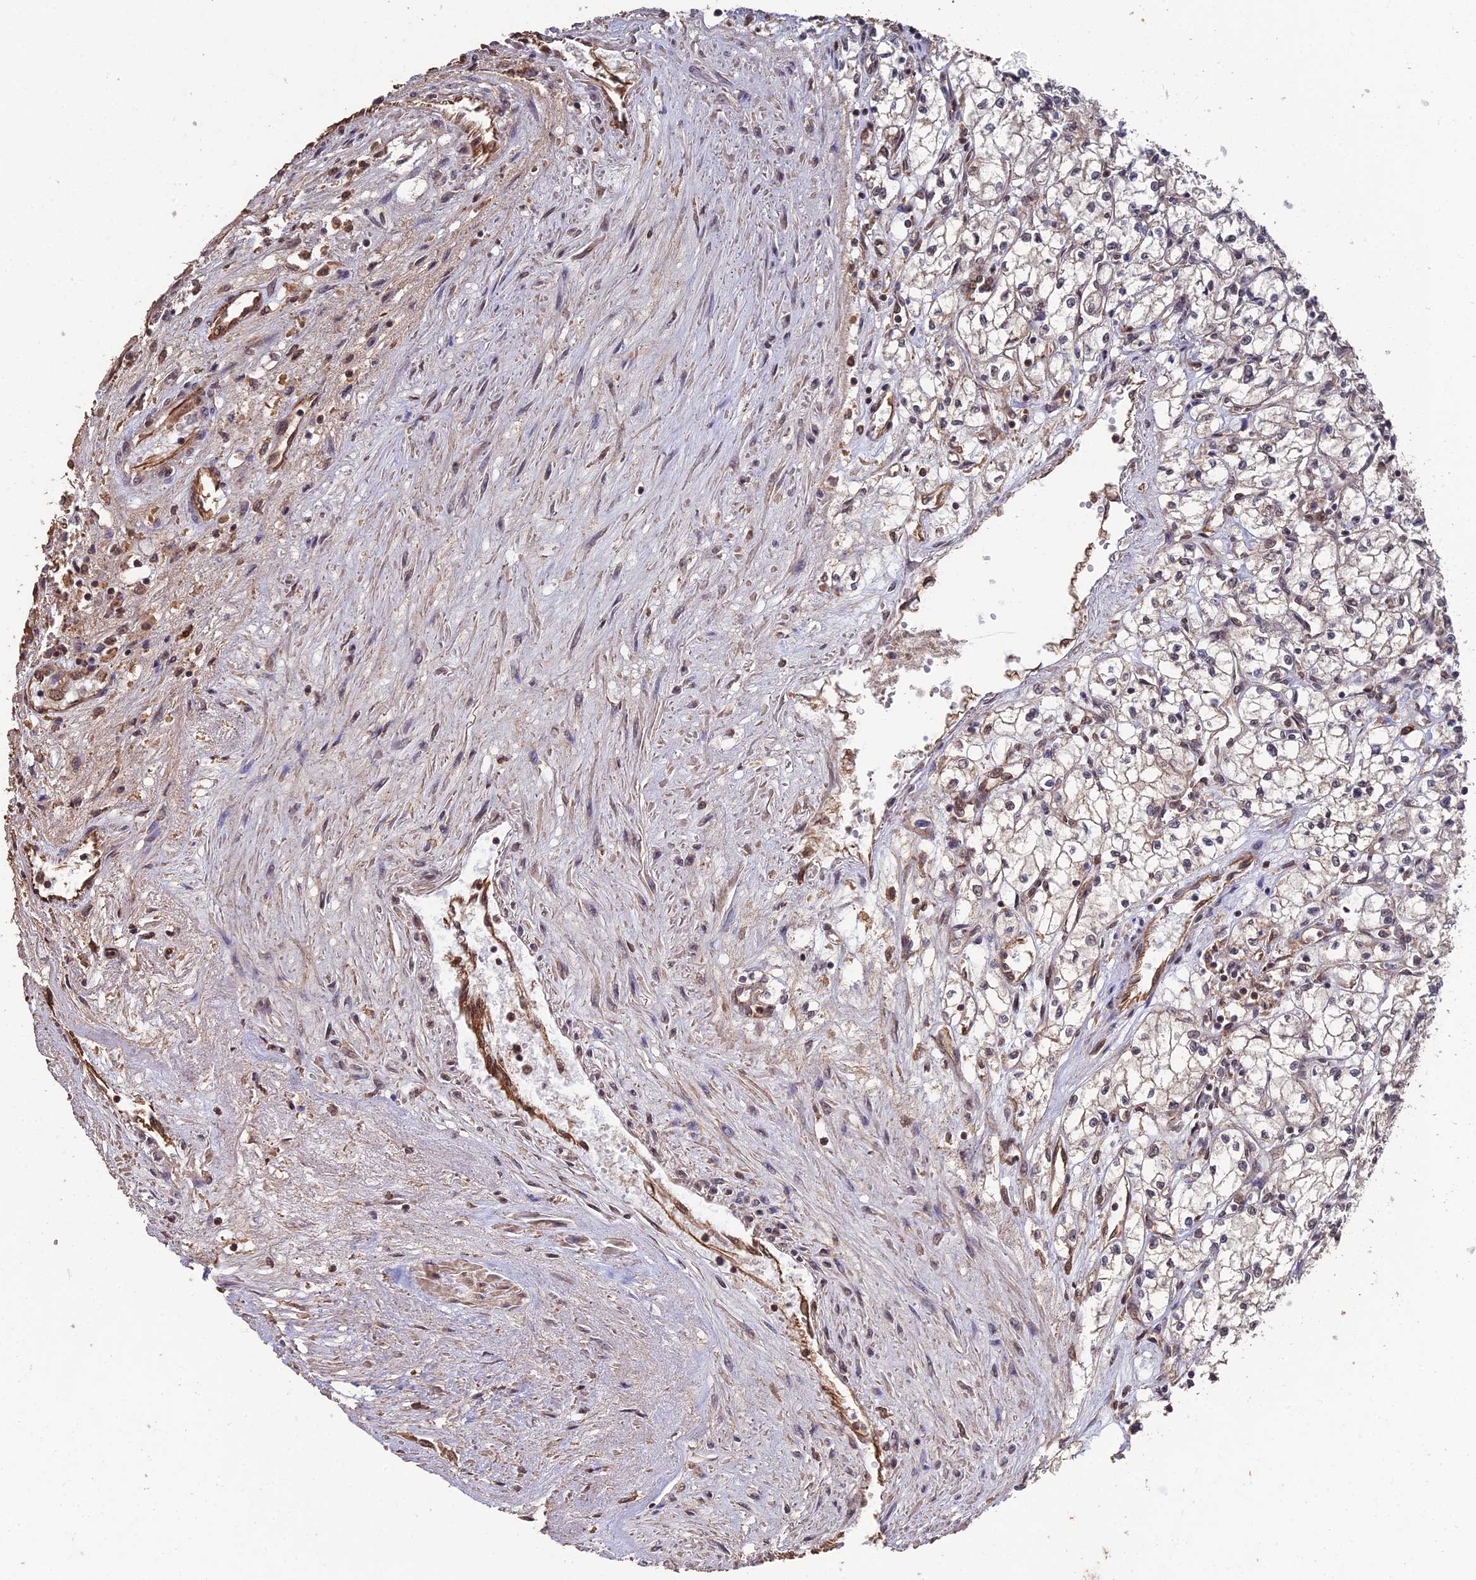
{"staining": {"intensity": "negative", "quantity": "none", "location": "none"}, "tissue": "renal cancer", "cell_type": "Tumor cells", "image_type": "cancer", "snomed": [{"axis": "morphology", "description": "Adenocarcinoma, NOS"}, {"axis": "topography", "description": "Kidney"}], "caption": "Tumor cells show no significant protein expression in adenocarcinoma (renal).", "gene": "RALGAPA2", "patient": {"sex": "male", "age": 59}}